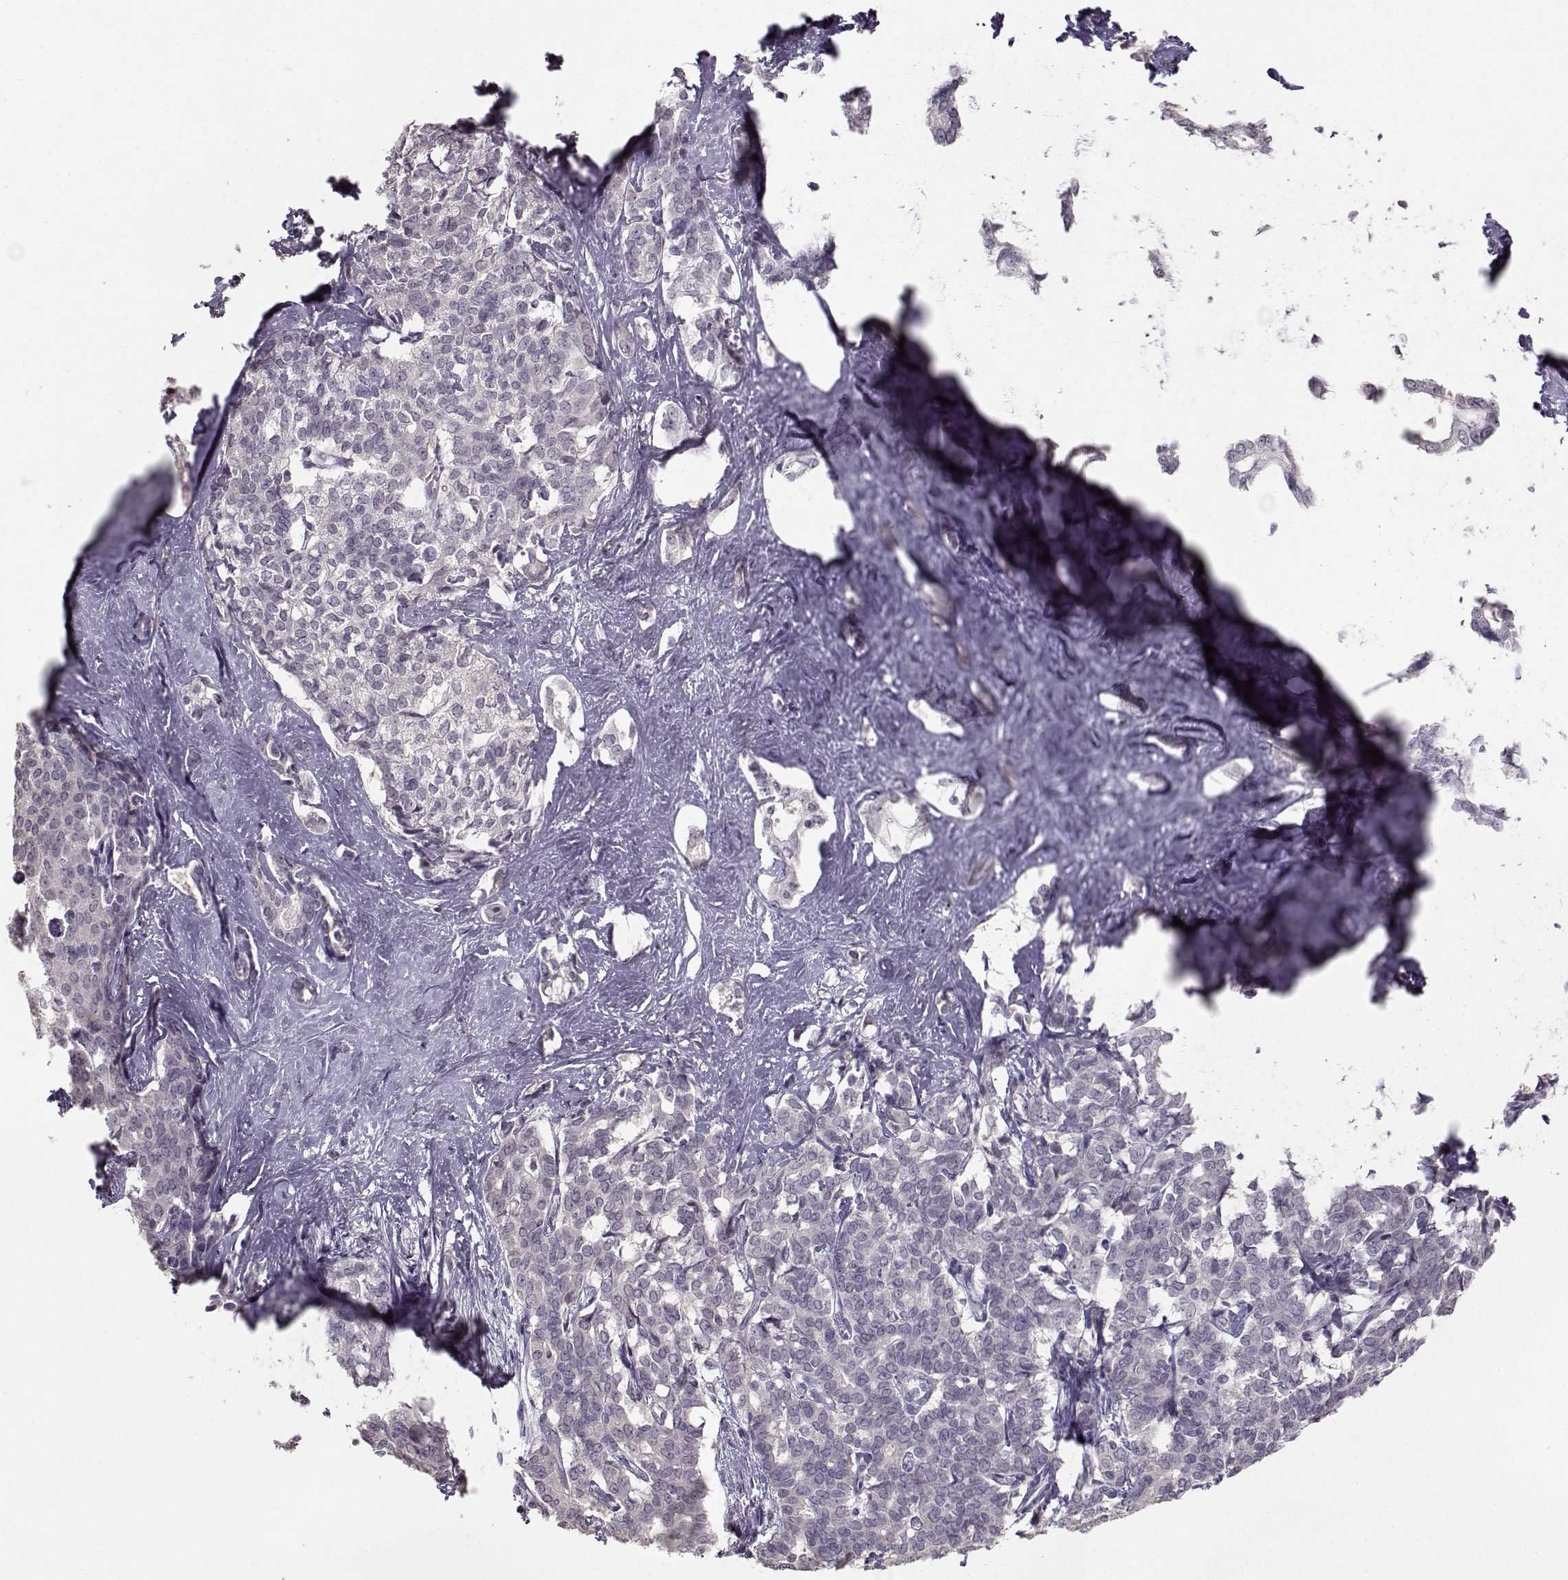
{"staining": {"intensity": "negative", "quantity": "none", "location": "none"}, "tissue": "liver cancer", "cell_type": "Tumor cells", "image_type": "cancer", "snomed": [{"axis": "morphology", "description": "Cholangiocarcinoma"}, {"axis": "topography", "description": "Liver"}], "caption": "Liver cancer was stained to show a protein in brown. There is no significant staining in tumor cells.", "gene": "UROC1", "patient": {"sex": "female", "age": 47}}